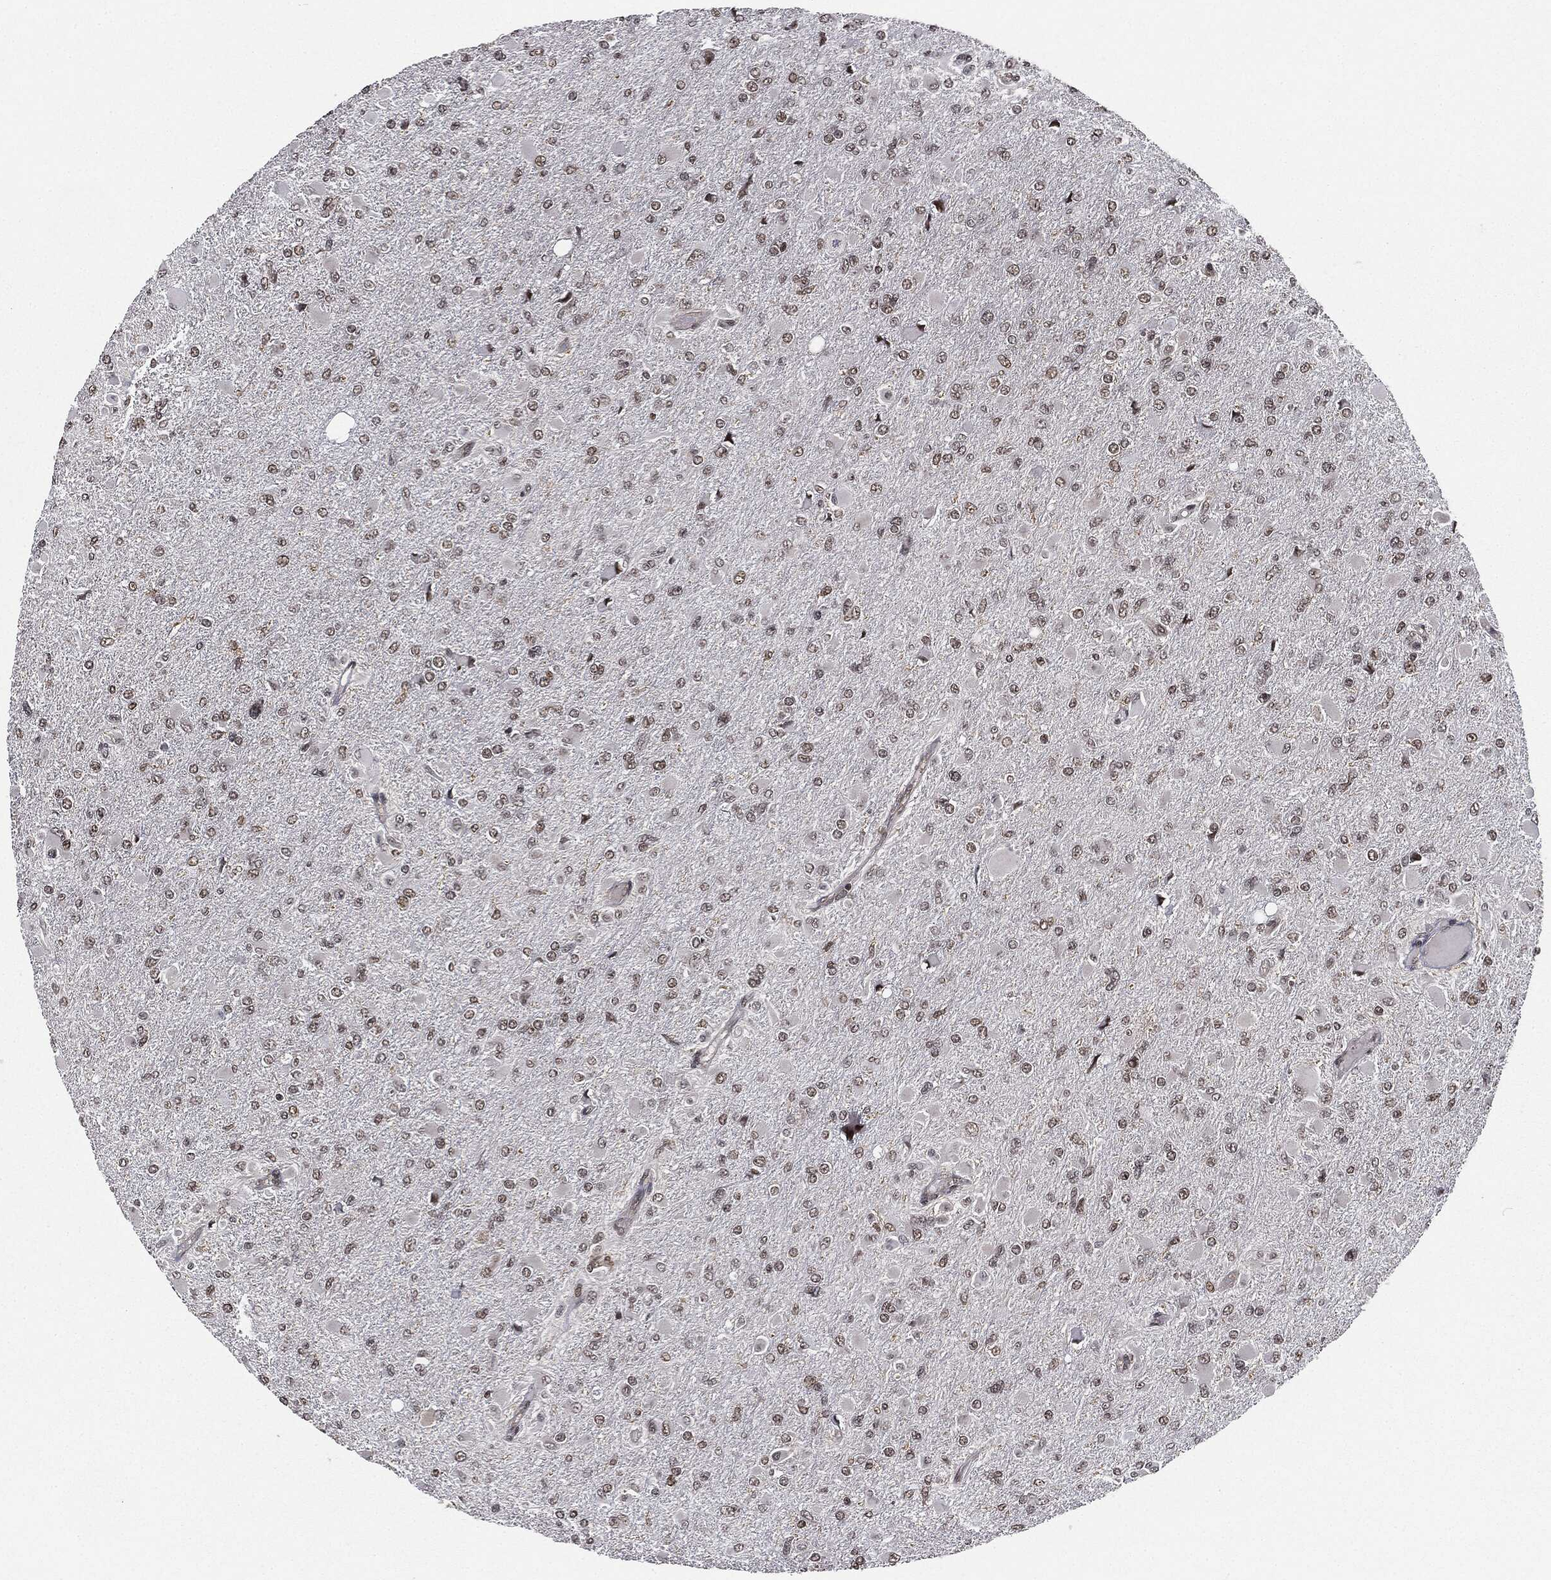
{"staining": {"intensity": "weak", "quantity": ">75%", "location": "nuclear"}, "tissue": "glioma", "cell_type": "Tumor cells", "image_type": "cancer", "snomed": [{"axis": "morphology", "description": "Glioma, malignant, High grade"}, {"axis": "topography", "description": "Cerebral cortex"}], "caption": "Immunohistochemistry (IHC) (DAB (3,3'-diaminobenzidine)) staining of human glioma exhibits weak nuclear protein positivity in about >75% of tumor cells.", "gene": "TBC1D22A", "patient": {"sex": "female", "age": 36}}